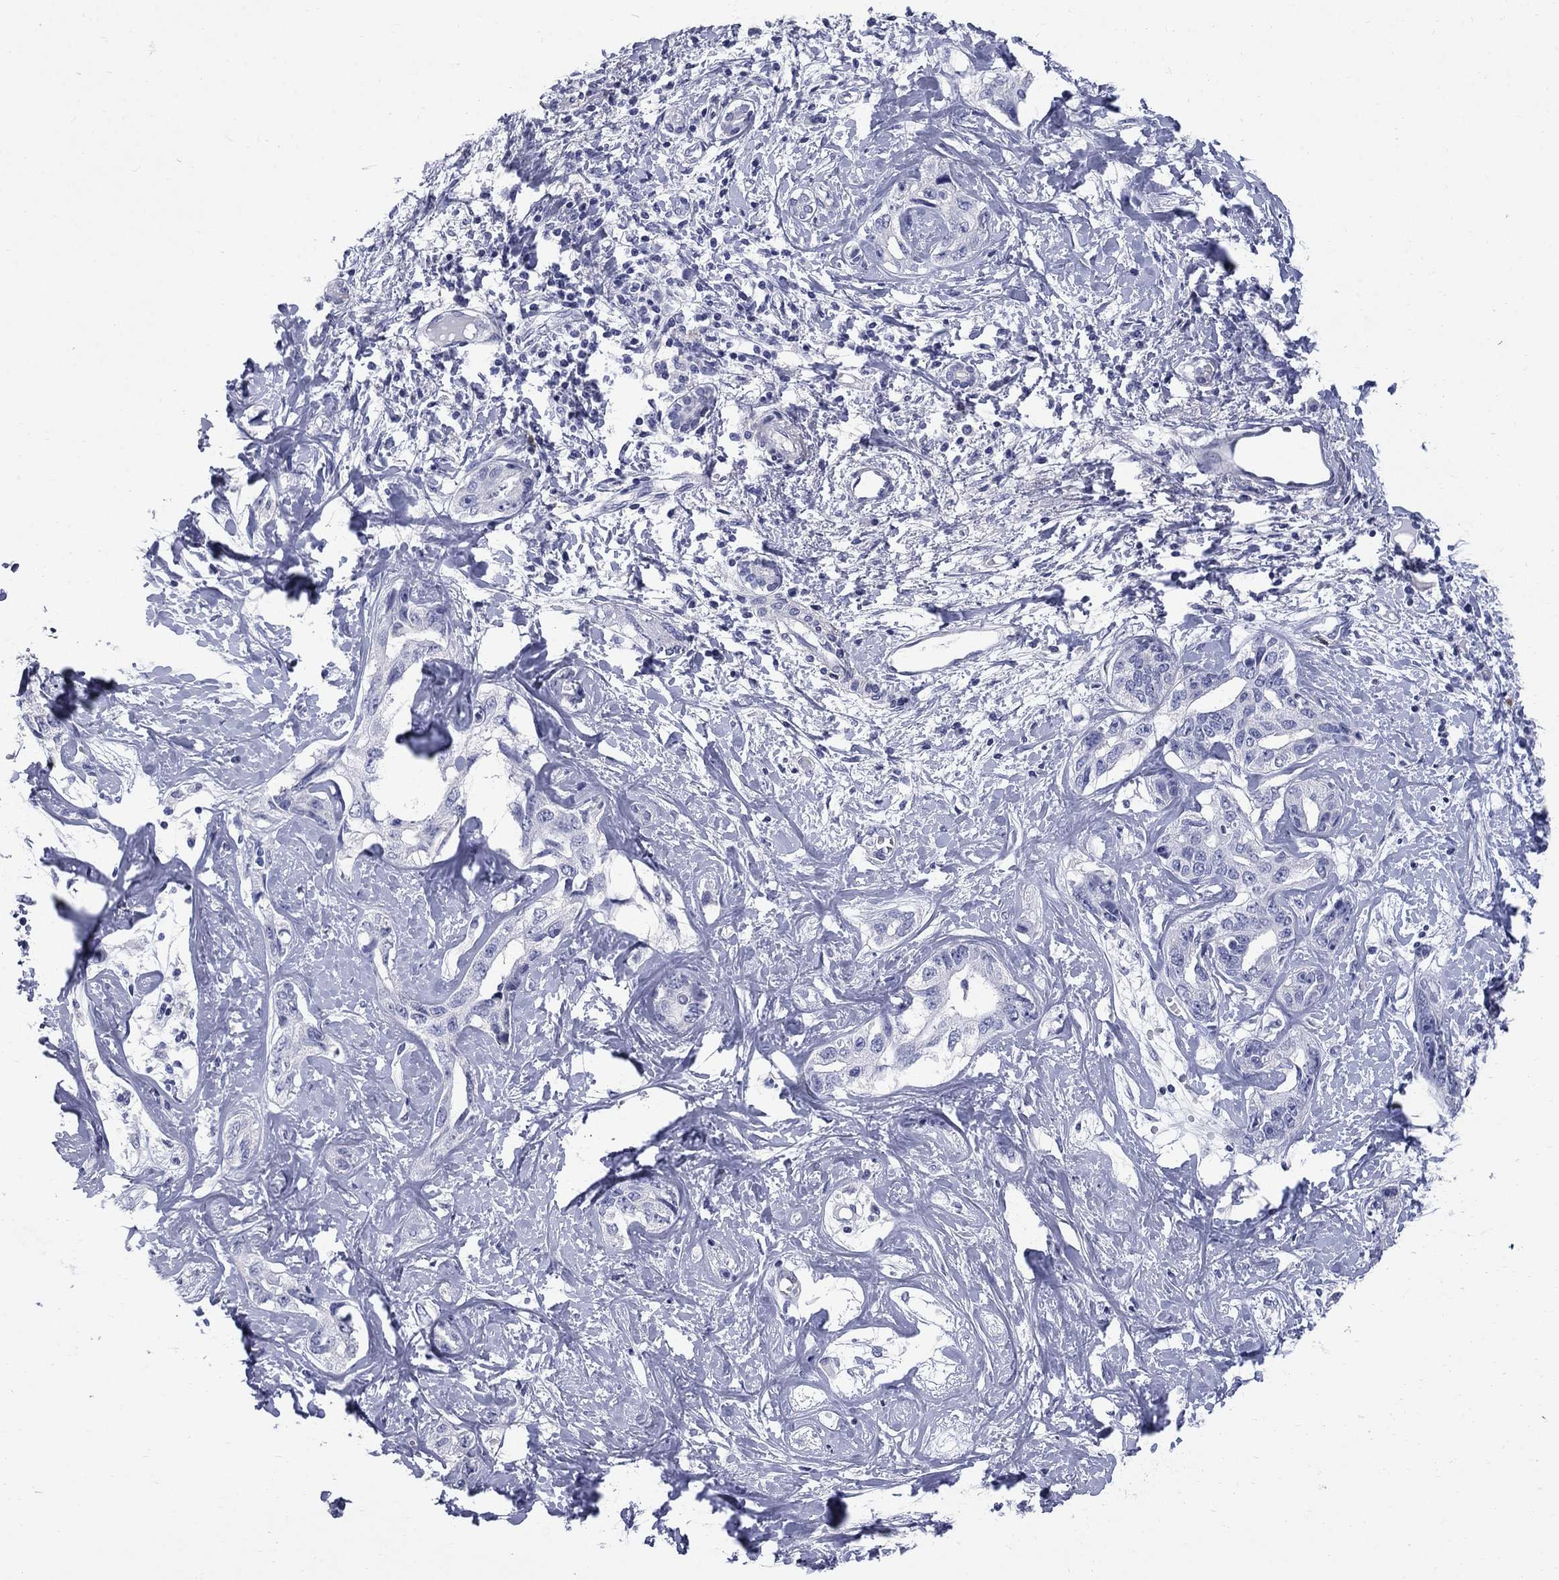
{"staining": {"intensity": "negative", "quantity": "none", "location": "none"}, "tissue": "liver cancer", "cell_type": "Tumor cells", "image_type": "cancer", "snomed": [{"axis": "morphology", "description": "Cholangiocarcinoma"}, {"axis": "topography", "description": "Liver"}], "caption": "The photomicrograph reveals no significant expression in tumor cells of liver cancer.", "gene": "SERPINB2", "patient": {"sex": "male", "age": 59}}